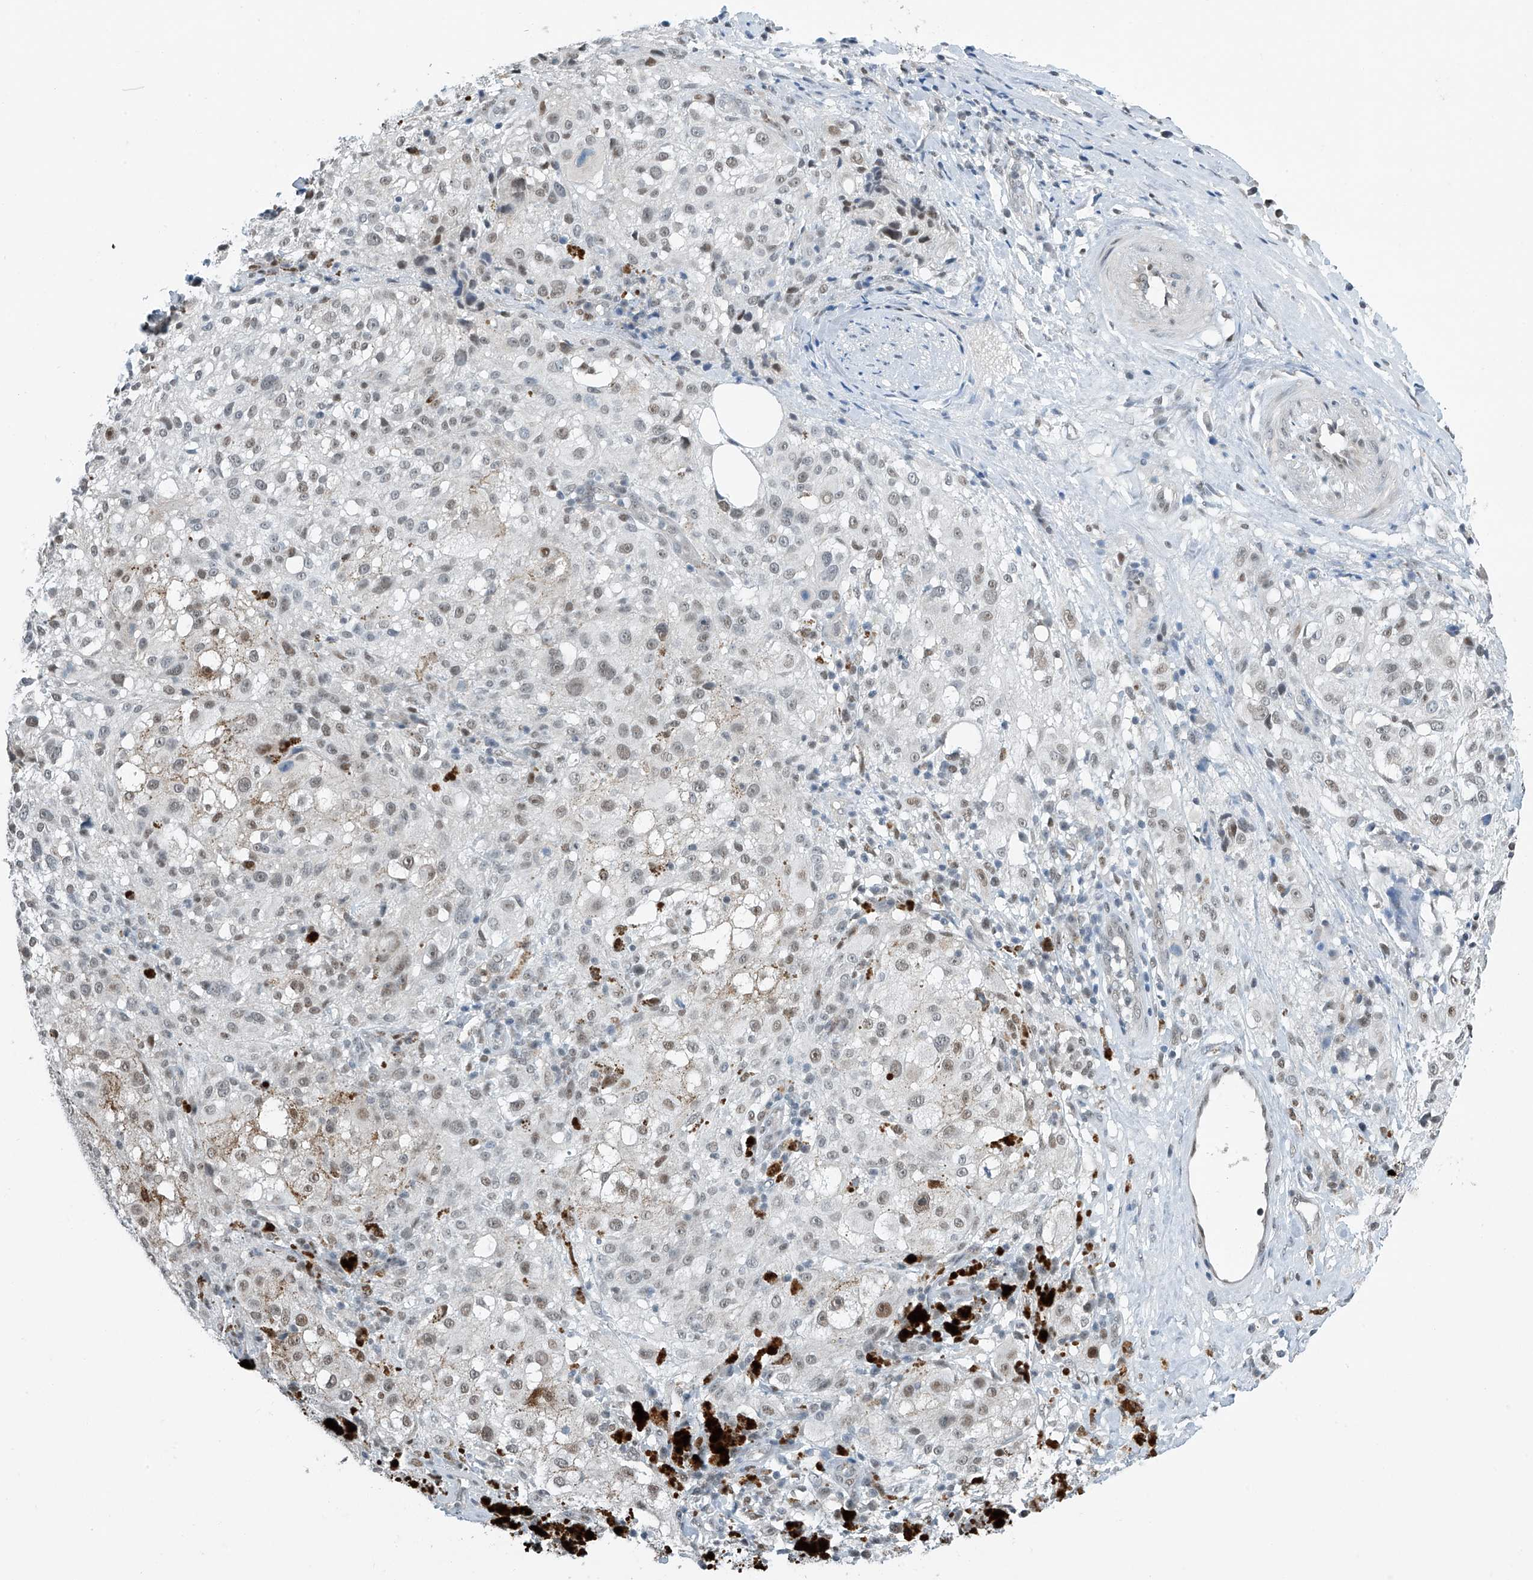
{"staining": {"intensity": "weak", "quantity": "25%-75%", "location": "nuclear"}, "tissue": "melanoma", "cell_type": "Tumor cells", "image_type": "cancer", "snomed": [{"axis": "morphology", "description": "Necrosis, NOS"}, {"axis": "morphology", "description": "Malignant melanoma, NOS"}, {"axis": "topography", "description": "Skin"}], "caption": "Immunohistochemistry (IHC) of melanoma shows low levels of weak nuclear expression in approximately 25%-75% of tumor cells. Ihc stains the protein of interest in brown and the nuclei are stained blue.", "gene": "TAF8", "patient": {"sex": "female", "age": 87}}